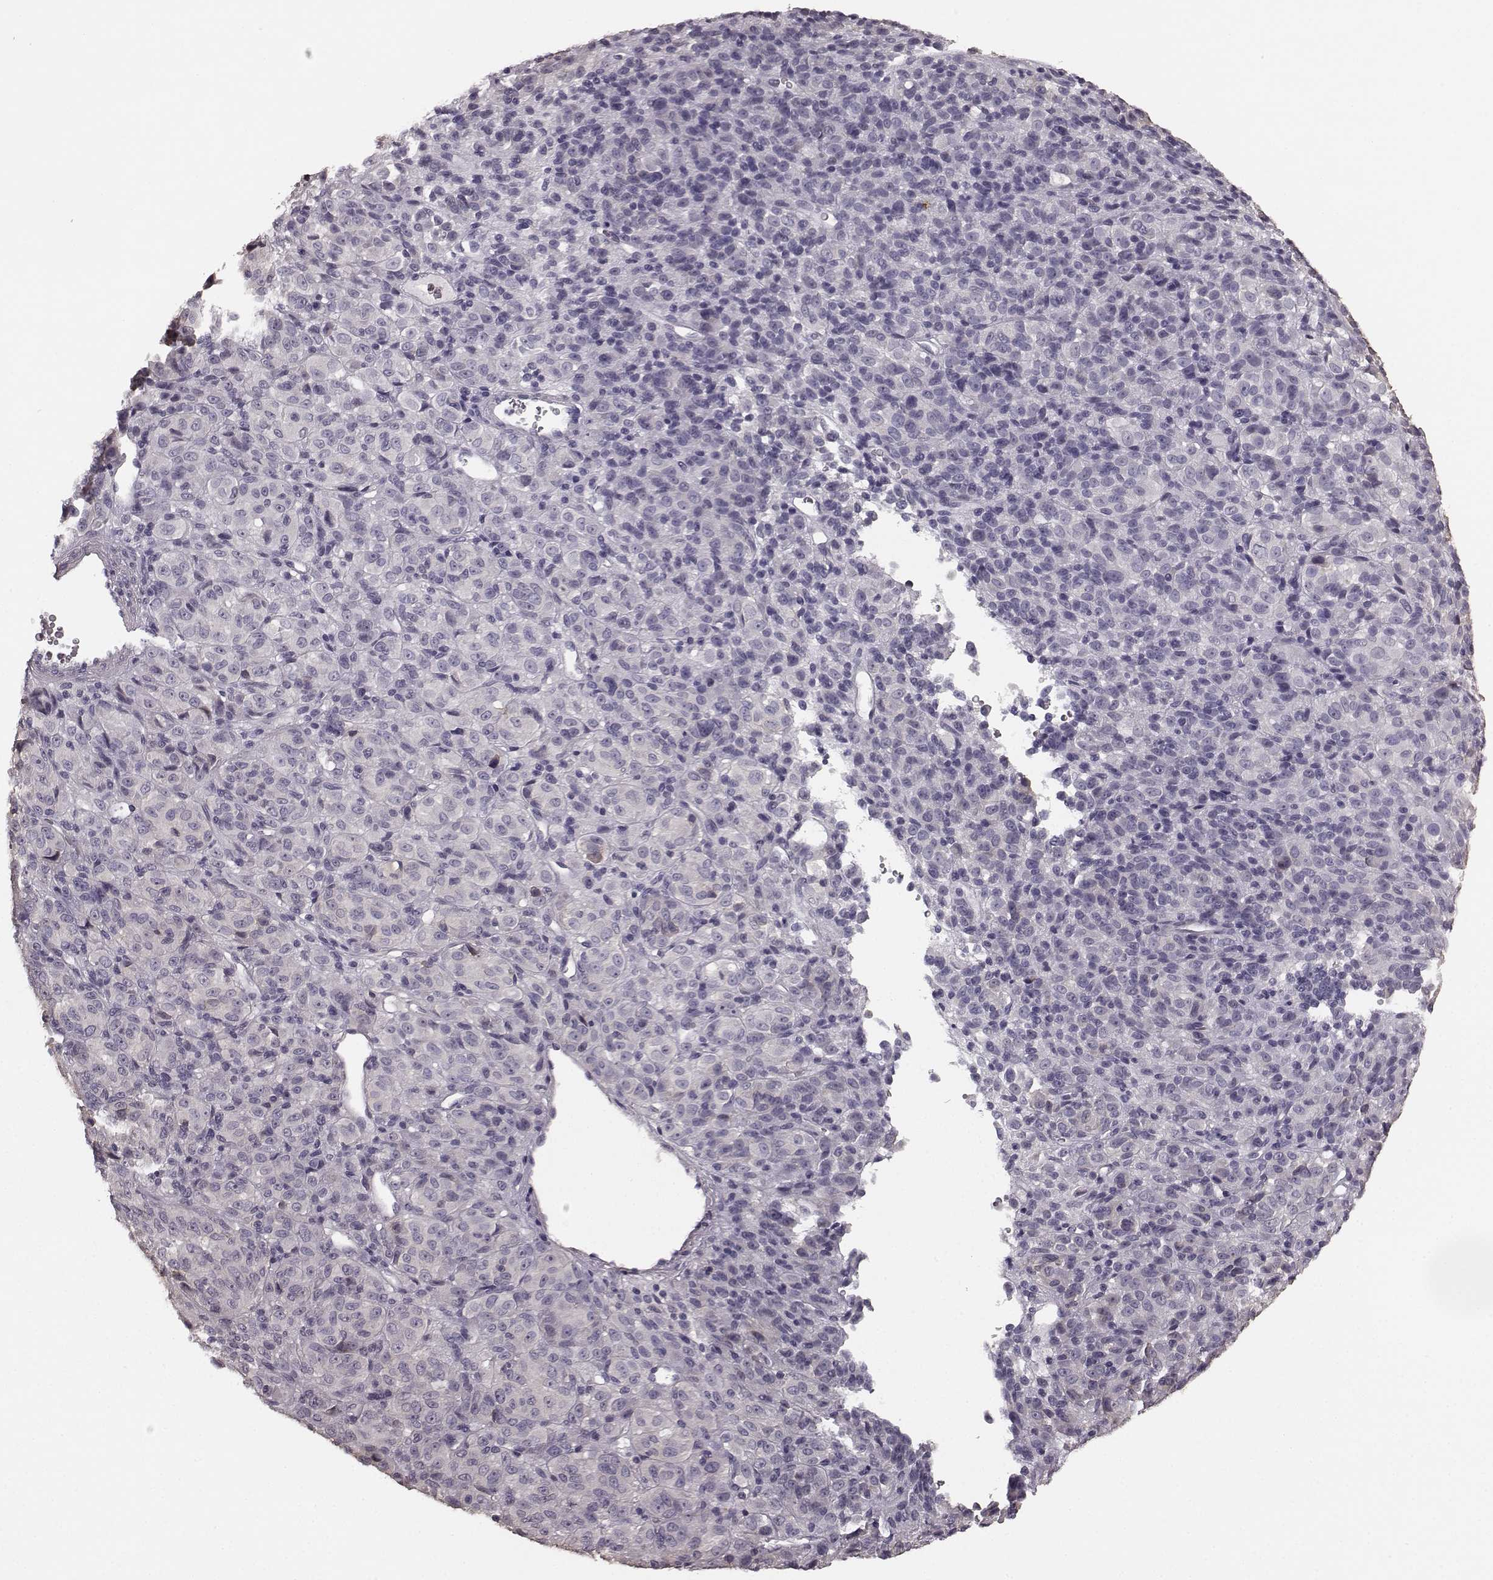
{"staining": {"intensity": "negative", "quantity": "none", "location": "none"}, "tissue": "melanoma", "cell_type": "Tumor cells", "image_type": "cancer", "snomed": [{"axis": "morphology", "description": "Malignant melanoma, Metastatic site"}, {"axis": "topography", "description": "Brain"}], "caption": "Tumor cells are negative for brown protein staining in malignant melanoma (metastatic site). The staining was performed using DAB to visualize the protein expression in brown, while the nuclei were stained in blue with hematoxylin (Magnification: 20x).", "gene": "RIT2", "patient": {"sex": "female", "age": 56}}